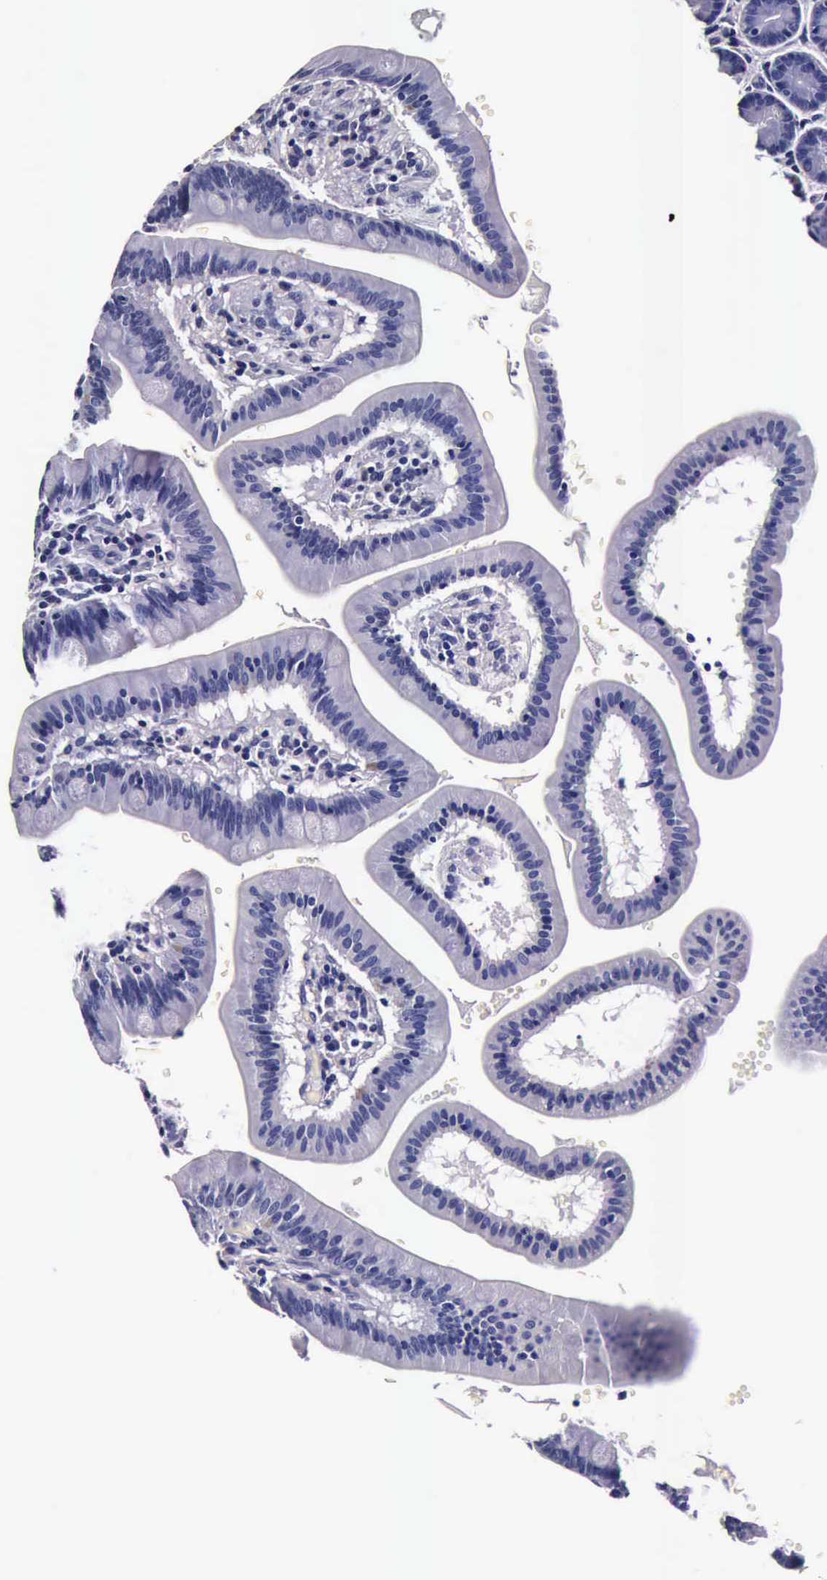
{"staining": {"intensity": "negative", "quantity": "none", "location": "none"}, "tissue": "duodenum", "cell_type": "Glandular cells", "image_type": "normal", "snomed": [{"axis": "morphology", "description": "Normal tissue, NOS"}, {"axis": "topography", "description": "Pancreas"}, {"axis": "topography", "description": "Duodenum"}], "caption": "This is a micrograph of immunohistochemistry staining of benign duodenum, which shows no positivity in glandular cells. (IHC, brightfield microscopy, high magnification).", "gene": "IAPP", "patient": {"sex": "male", "age": 79}}